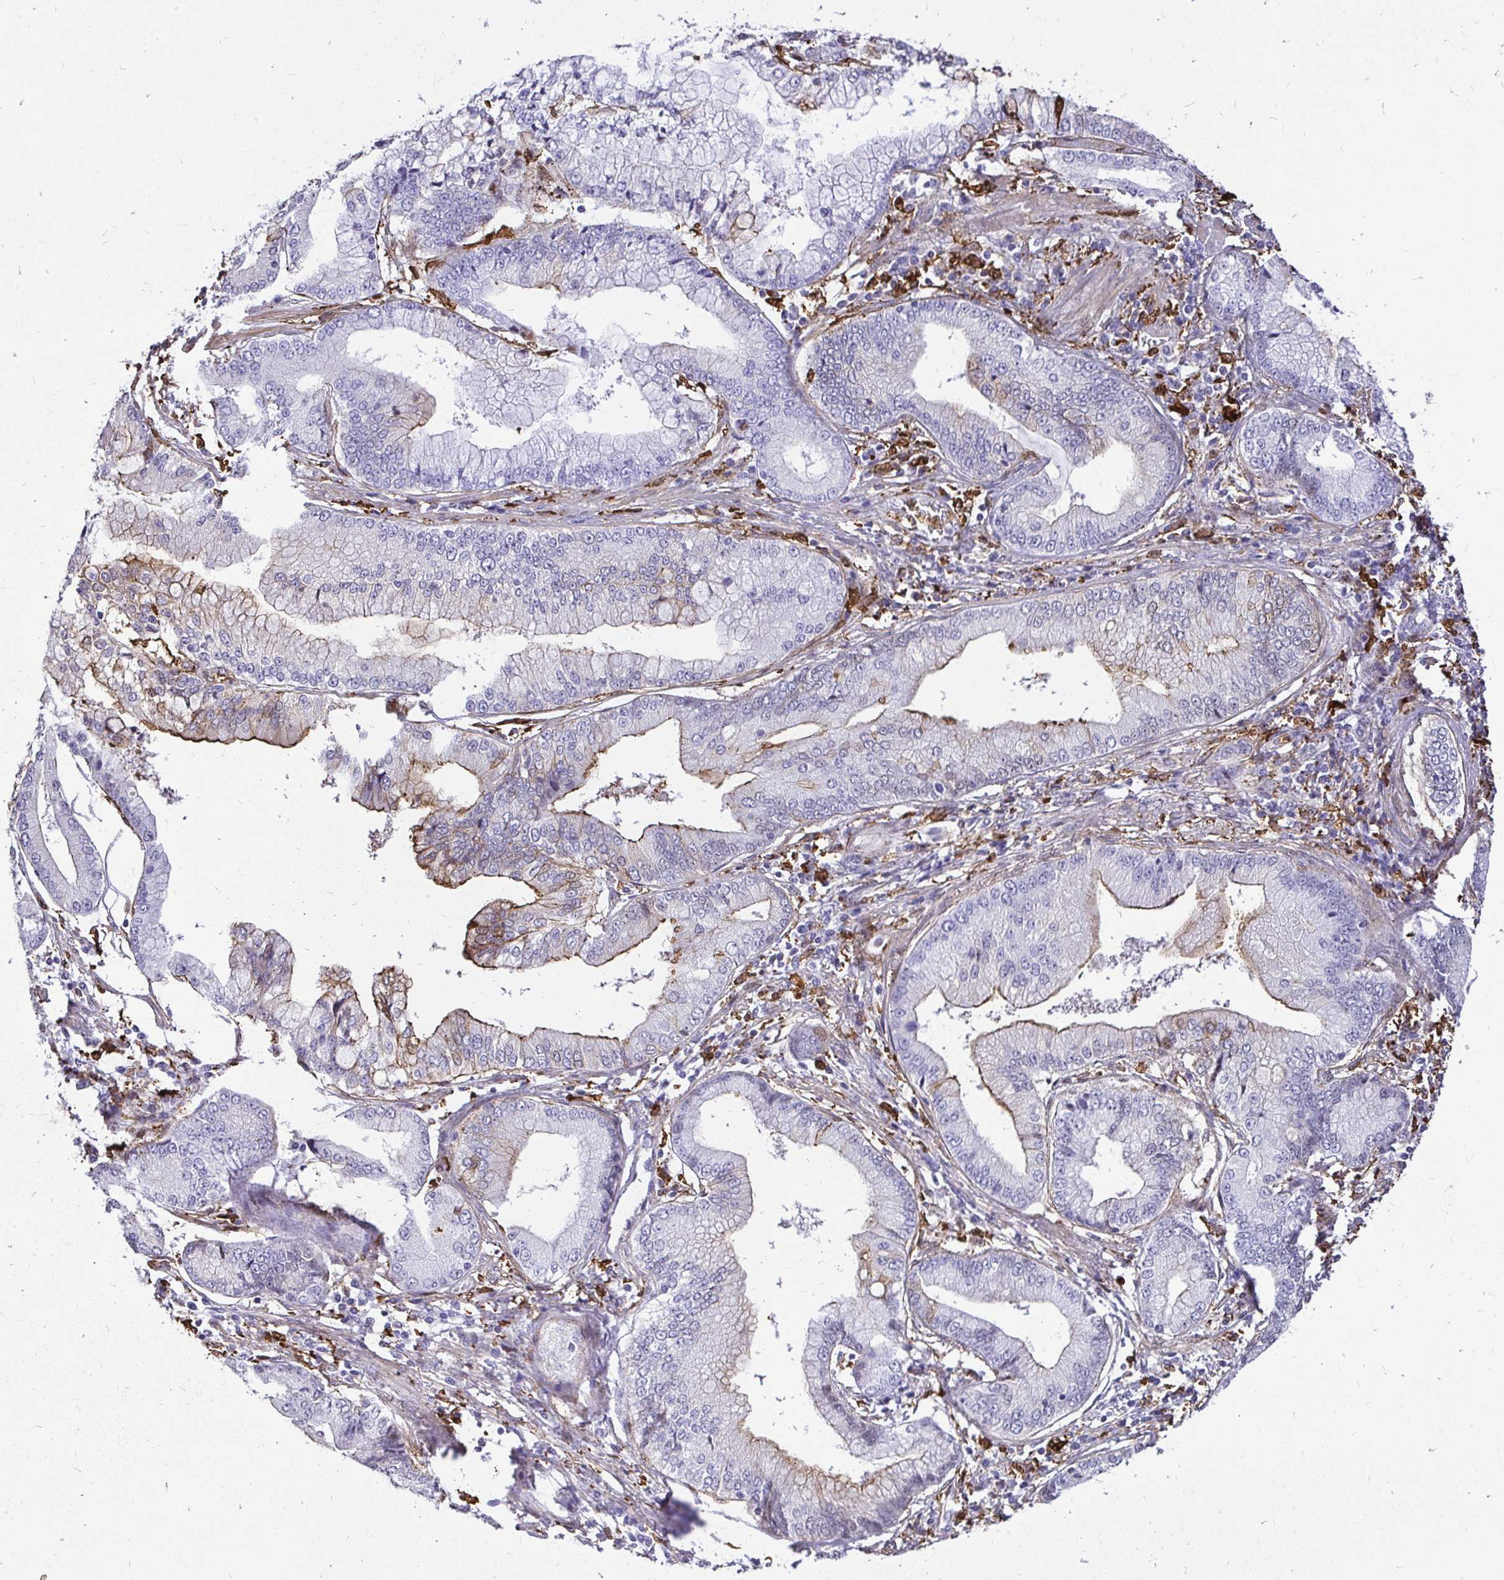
{"staining": {"intensity": "moderate", "quantity": "25%-75%", "location": "cytoplasmic/membranous,nuclear"}, "tissue": "stomach cancer", "cell_type": "Tumor cells", "image_type": "cancer", "snomed": [{"axis": "morphology", "description": "Adenocarcinoma, NOS"}, {"axis": "topography", "description": "Stomach, upper"}], "caption": "Human adenocarcinoma (stomach) stained with a protein marker displays moderate staining in tumor cells.", "gene": "GSN", "patient": {"sex": "female", "age": 74}}